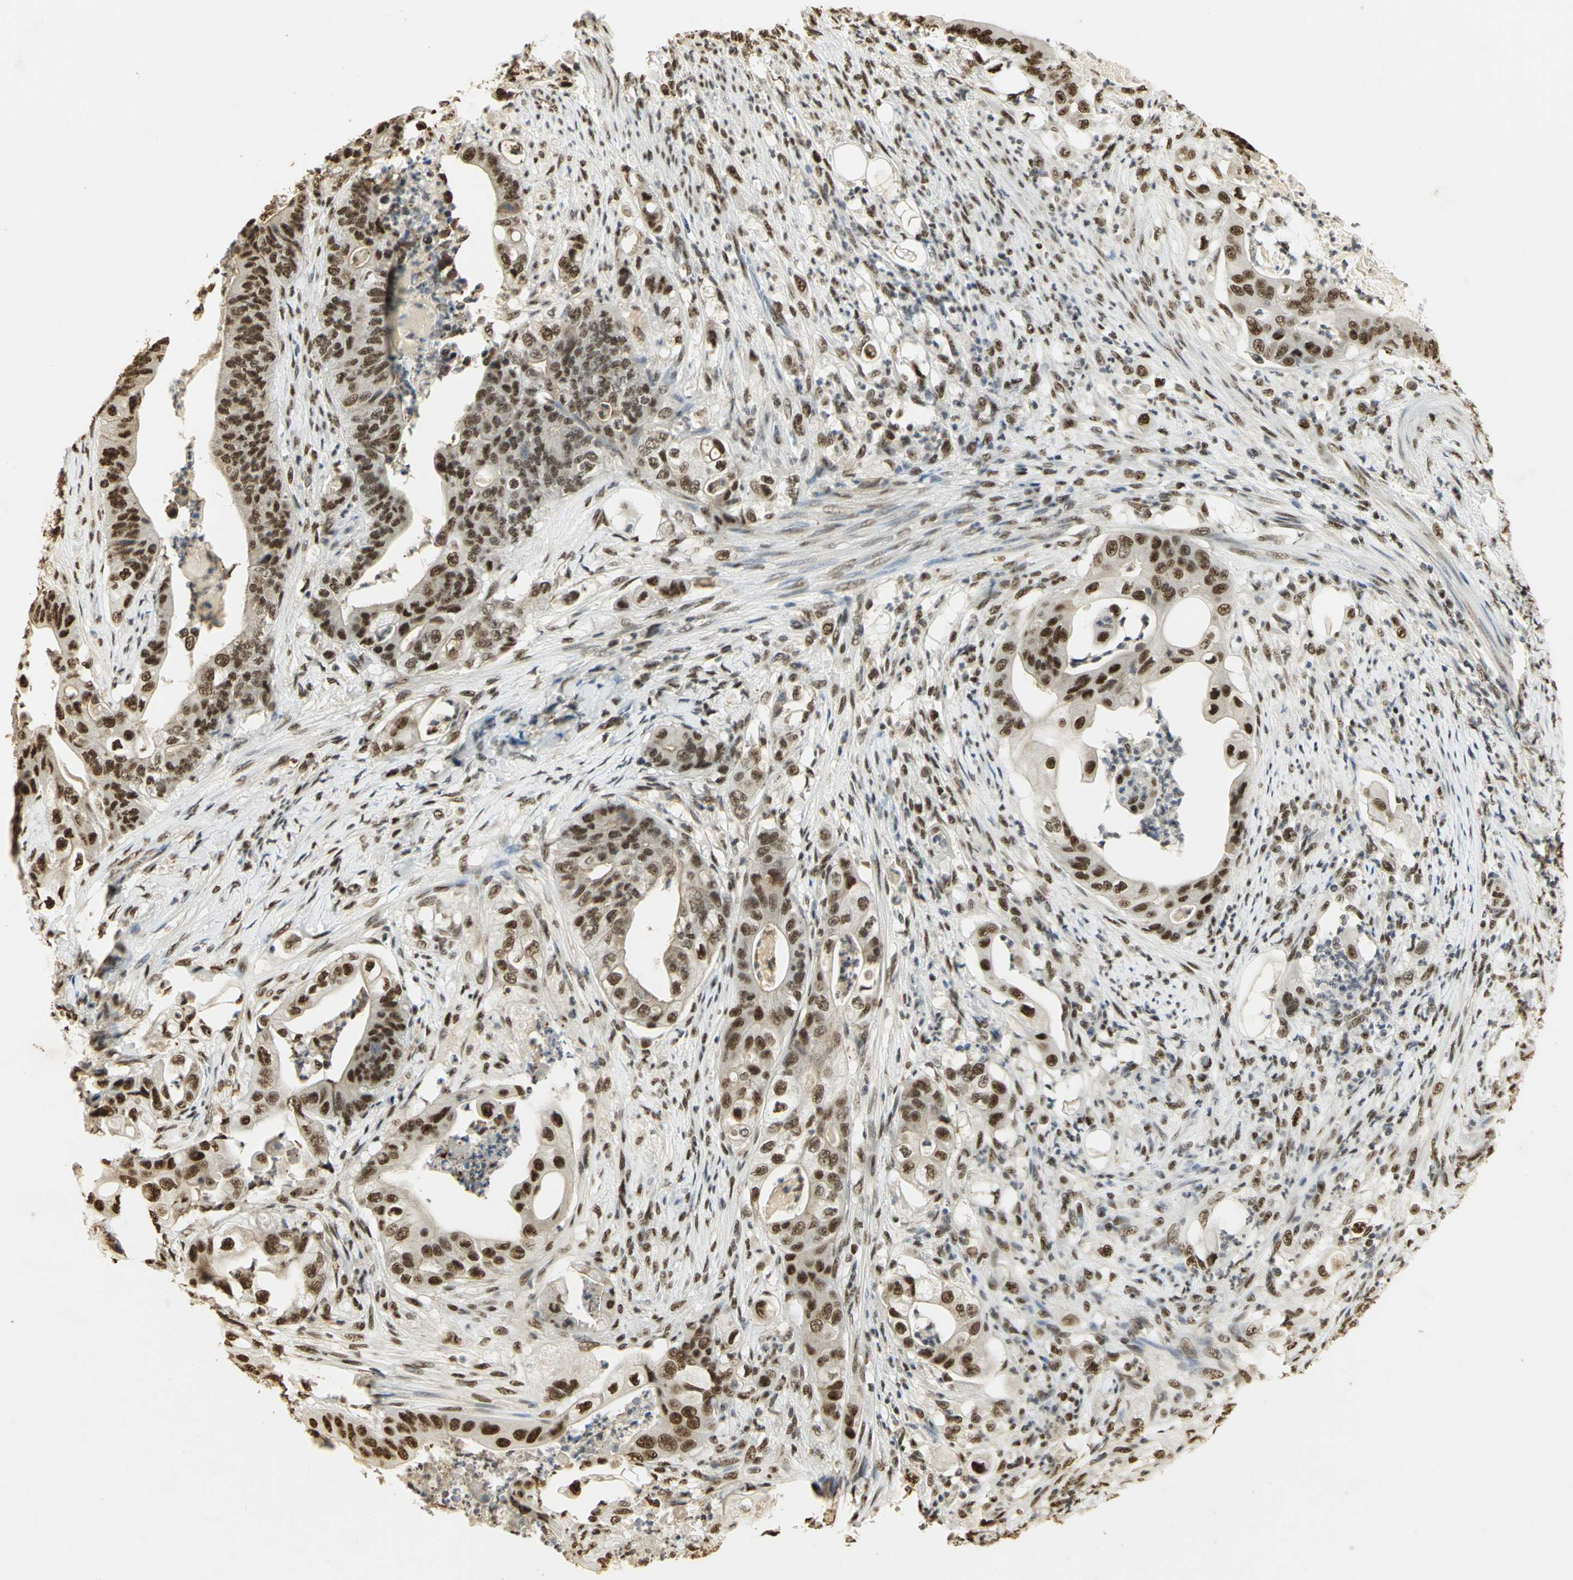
{"staining": {"intensity": "strong", "quantity": ">75%", "location": "nuclear"}, "tissue": "stomach cancer", "cell_type": "Tumor cells", "image_type": "cancer", "snomed": [{"axis": "morphology", "description": "Adenocarcinoma, NOS"}, {"axis": "topography", "description": "Stomach"}], "caption": "Immunohistochemistry (IHC) of human adenocarcinoma (stomach) displays high levels of strong nuclear expression in about >75% of tumor cells.", "gene": "SET", "patient": {"sex": "female", "age": 73}}